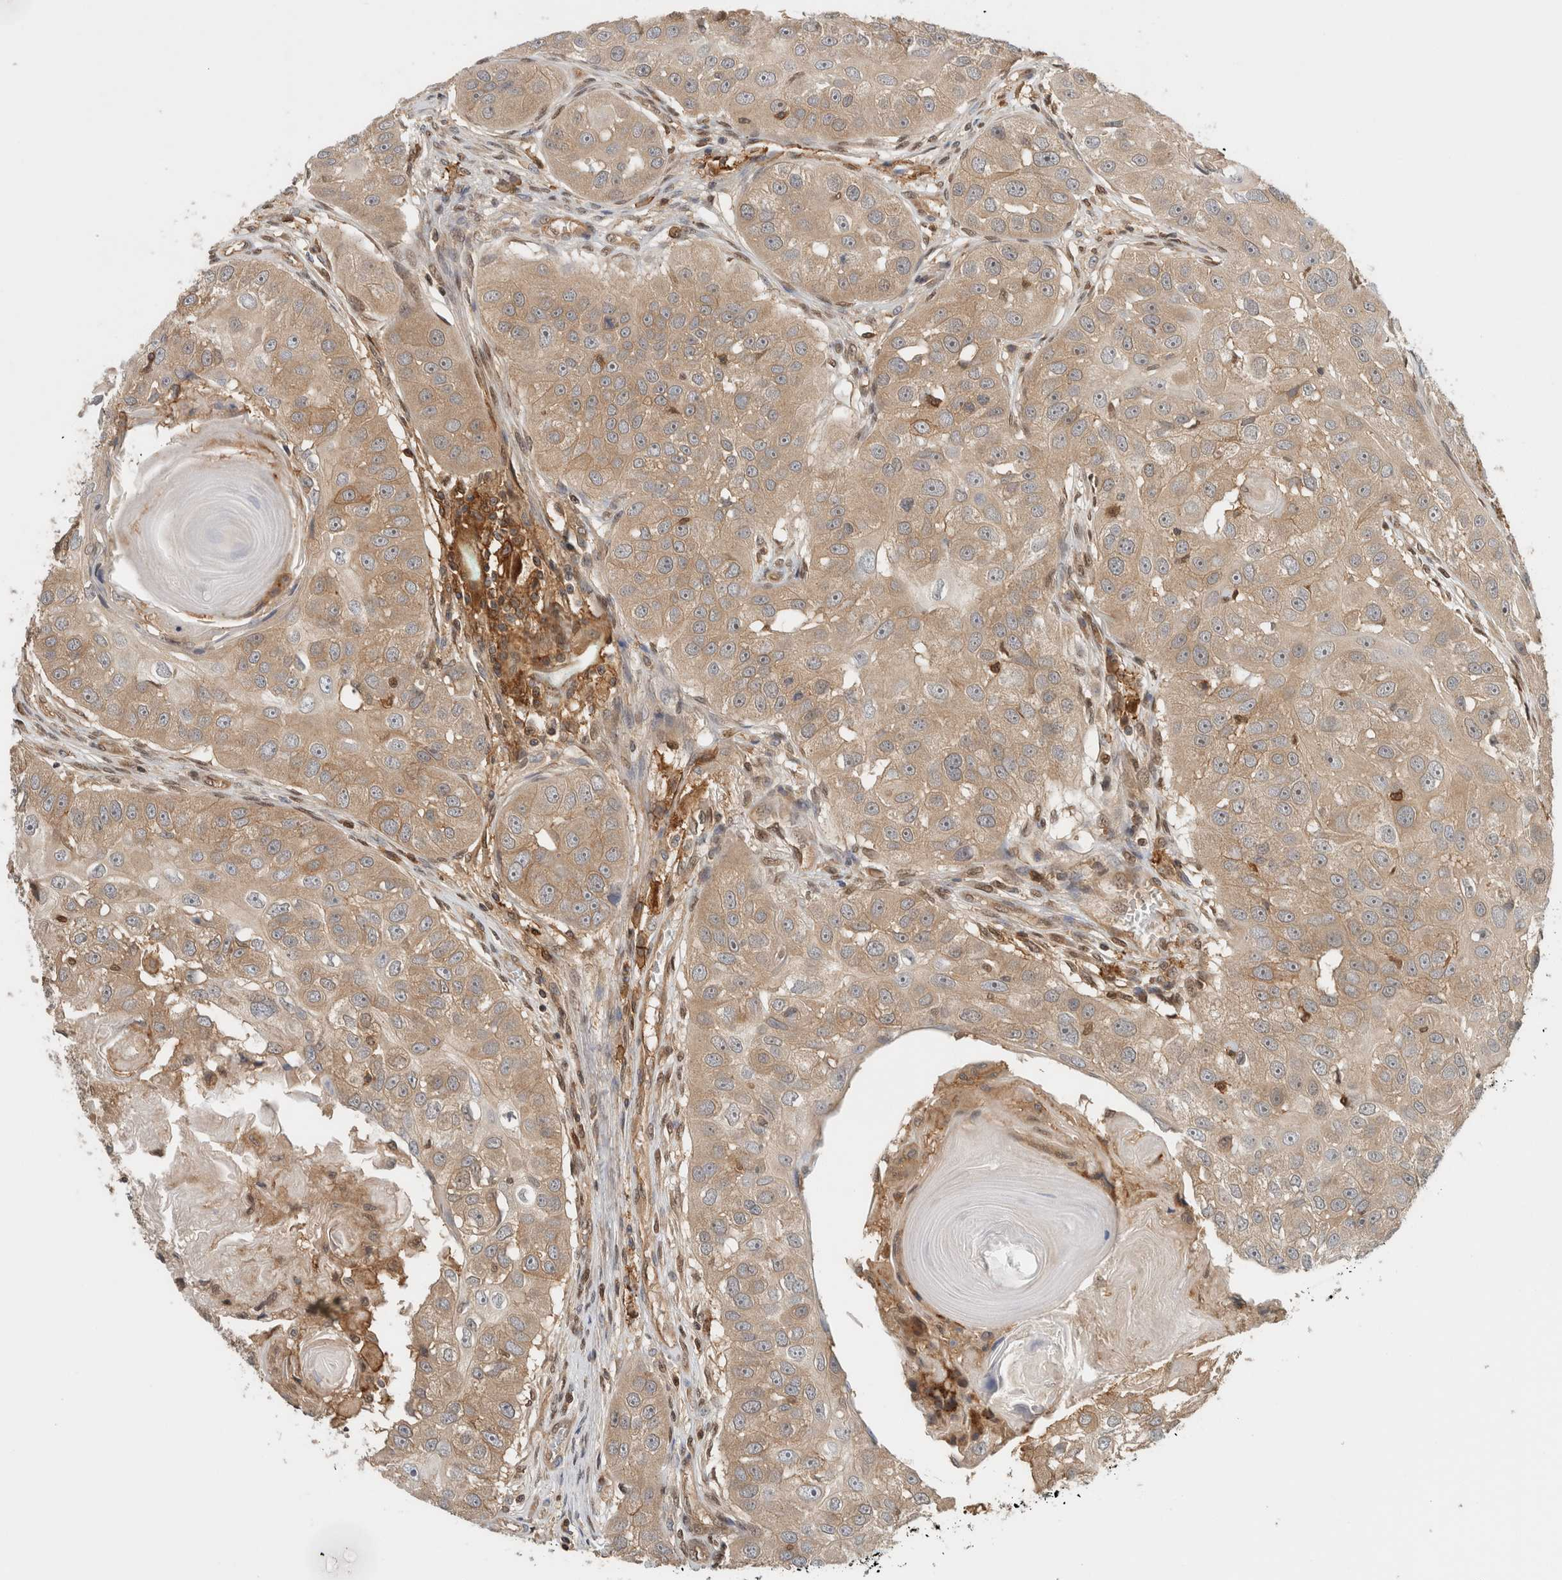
{"staining": {"intensity": "weak", "quantity": ">75%", "location": "cytoplasmic/membranous"}, "tissue": "head and neck cancer", "cell_type": "Tumor cells", "image_type": "cancer", "snomed": [{"axis": "morphology", "description": "Normal tissue, NOS"}, {"axis": "morphology", "description": "Squamous cell carcinoma, NOS"}, {"axis": "topography", "description": "Skeletal muscle"}, {"axis": "topography", "description": "Head-Neck"}], "caption": "A brown stain labels weak cytoplasmic/membranous positivity of a protein in head and neck cancer tumor cells.", "gene": "PFDN4", "patient": {"sex": "male", "age": 51}}